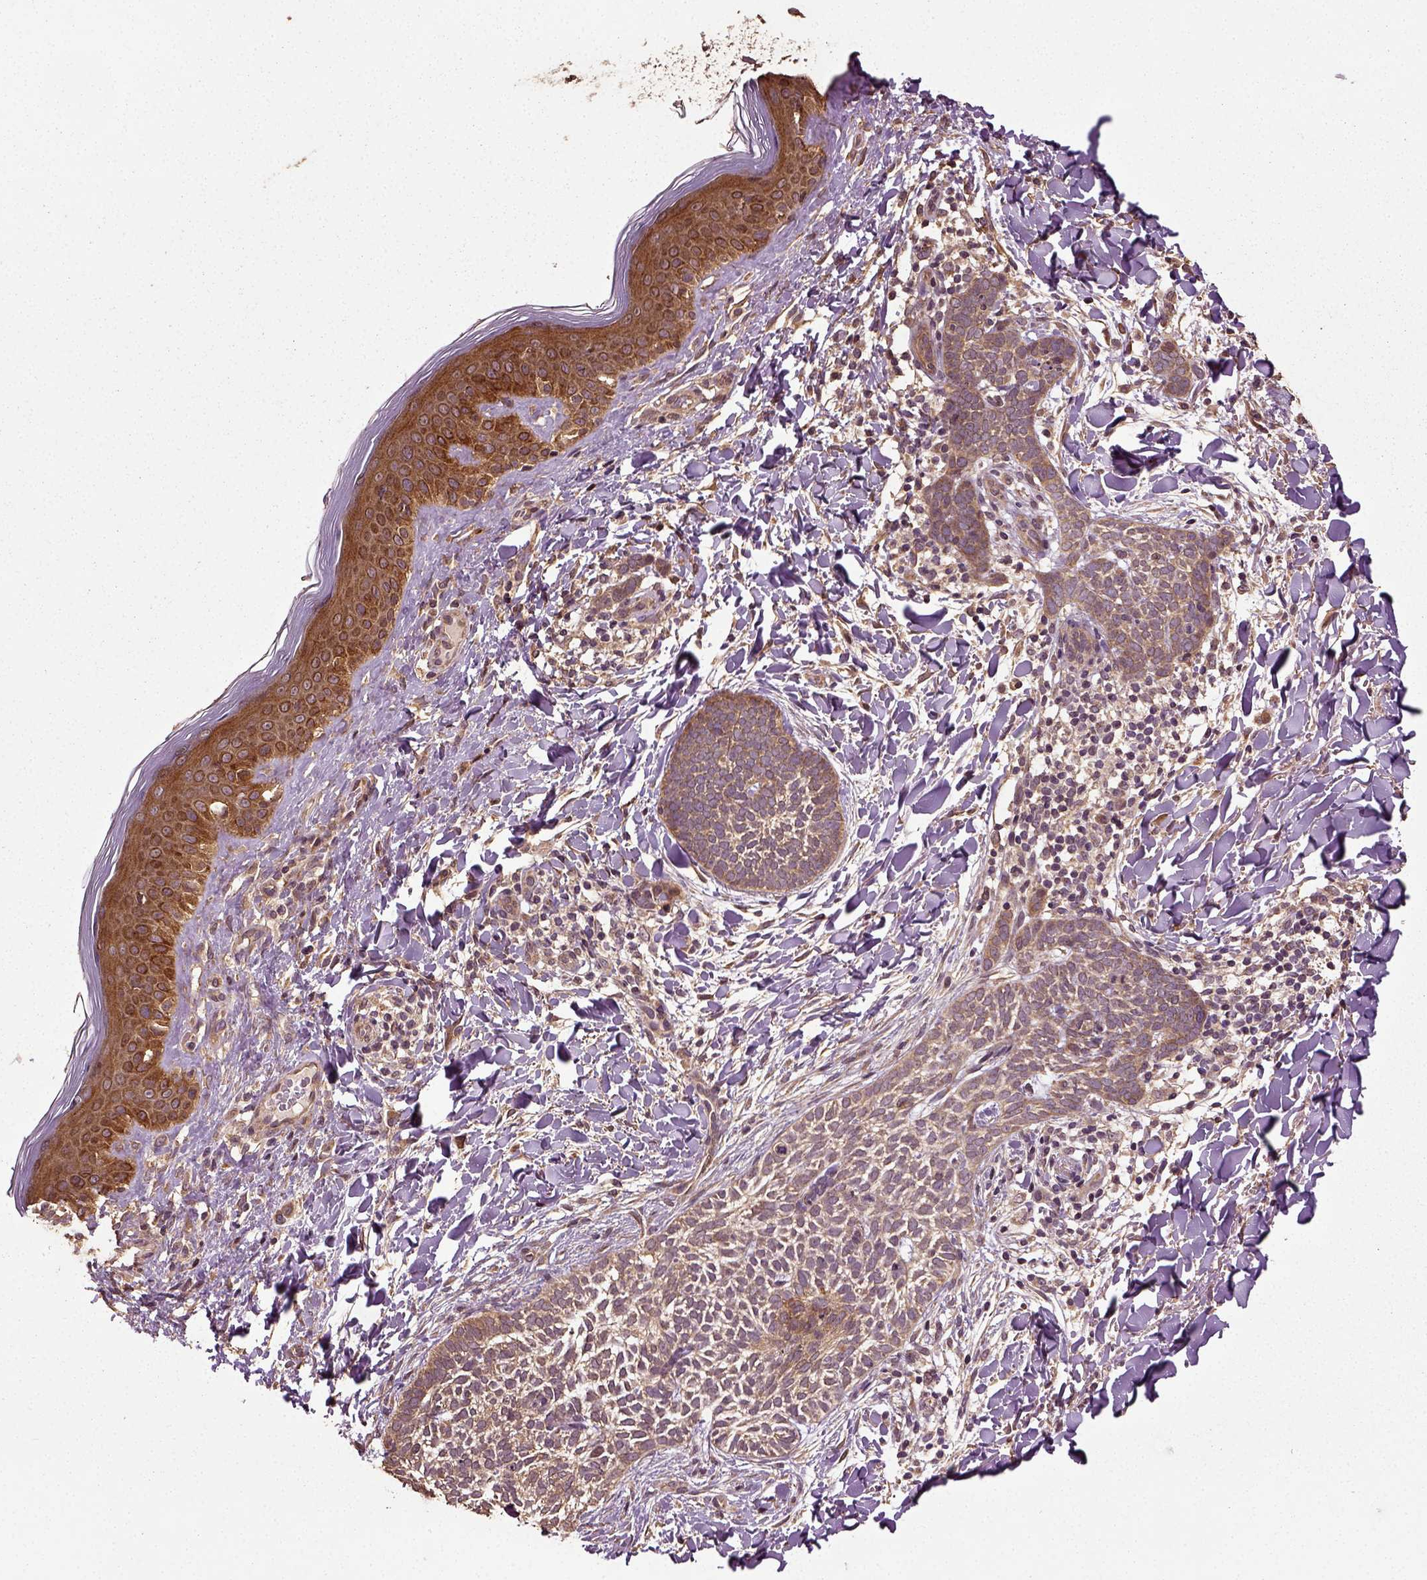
{"staining": {"intensity": "weak", "quantity": ">75%", "location": "cytoplasmic/membranous"}, "tissue": "skin cancer", "cell_type": "Tumor cells", "image_type": "cancer", "snomed": [{"axis": "morphology", "description": "Normal tissue, NOS"}, {"axis": "morphology", "description": "Basal cell carcinoma"}, {"axis": "topography", "description": "Skin"}], "caption": "IHC of skin cancer shows low levels of weak cytoplasmic/membranous expression in approximately >75% of tumor cells.", "gene": "ERV3-1", "patient": {"sex": "male", "age": 46}}